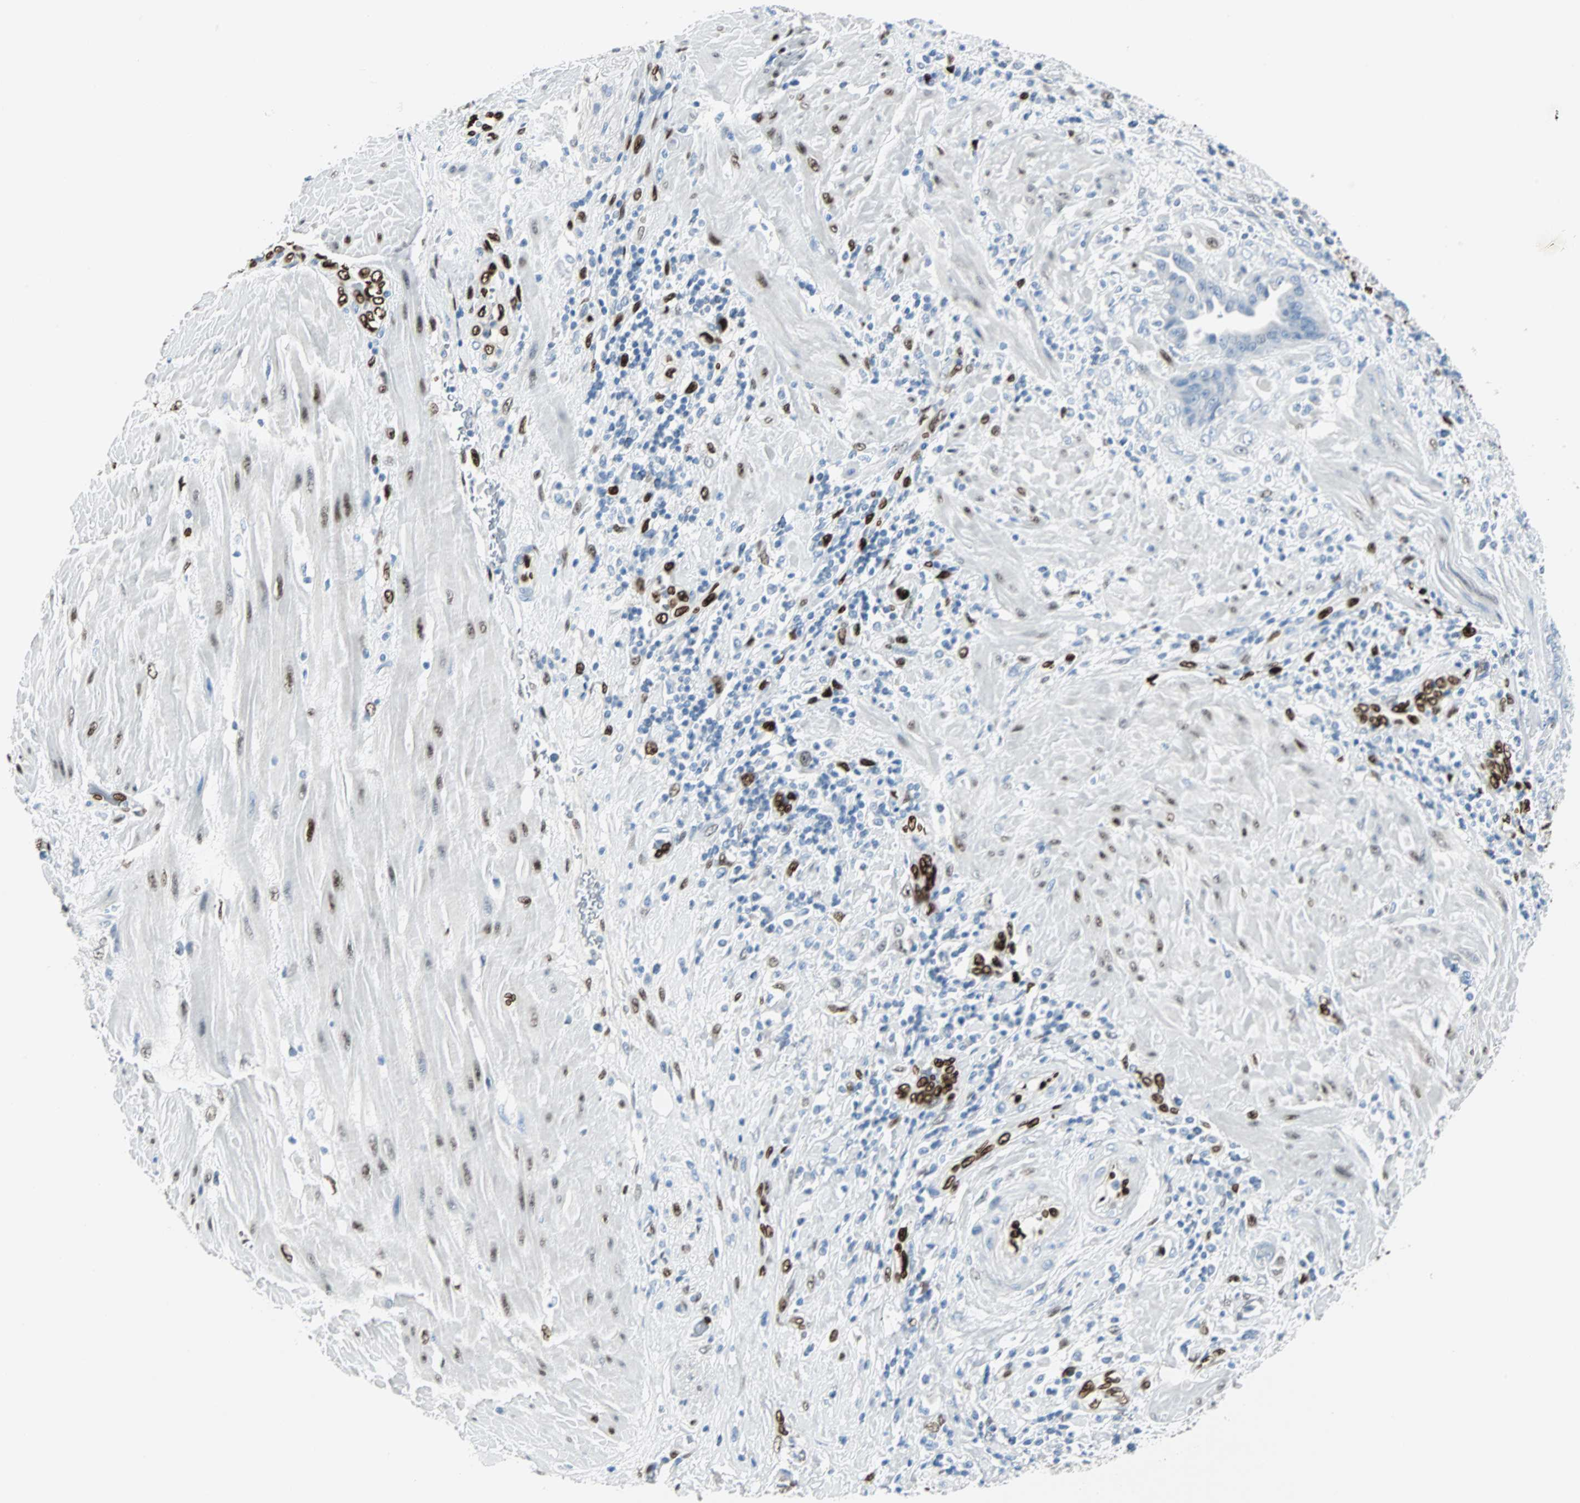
{"staining": {"intensity": "negative", "quantity": "none", "location": "none"}, "tissue": "pancreatic cancer", "cell_type": "Tumor cells", "image_type": "cancer", "snomed": [{"axis": "morphology", "description": "Adenocarcinoma, NOS"}, {"axis": "topography", "description": "Pancreas"}], "caption": "Adenocarcinoma (pancreatic) was stained to show a protein in brown. There is no significant expression in tumor cells.", "gene": "IL33", "patient": {"sex": "female", "age": 64}}